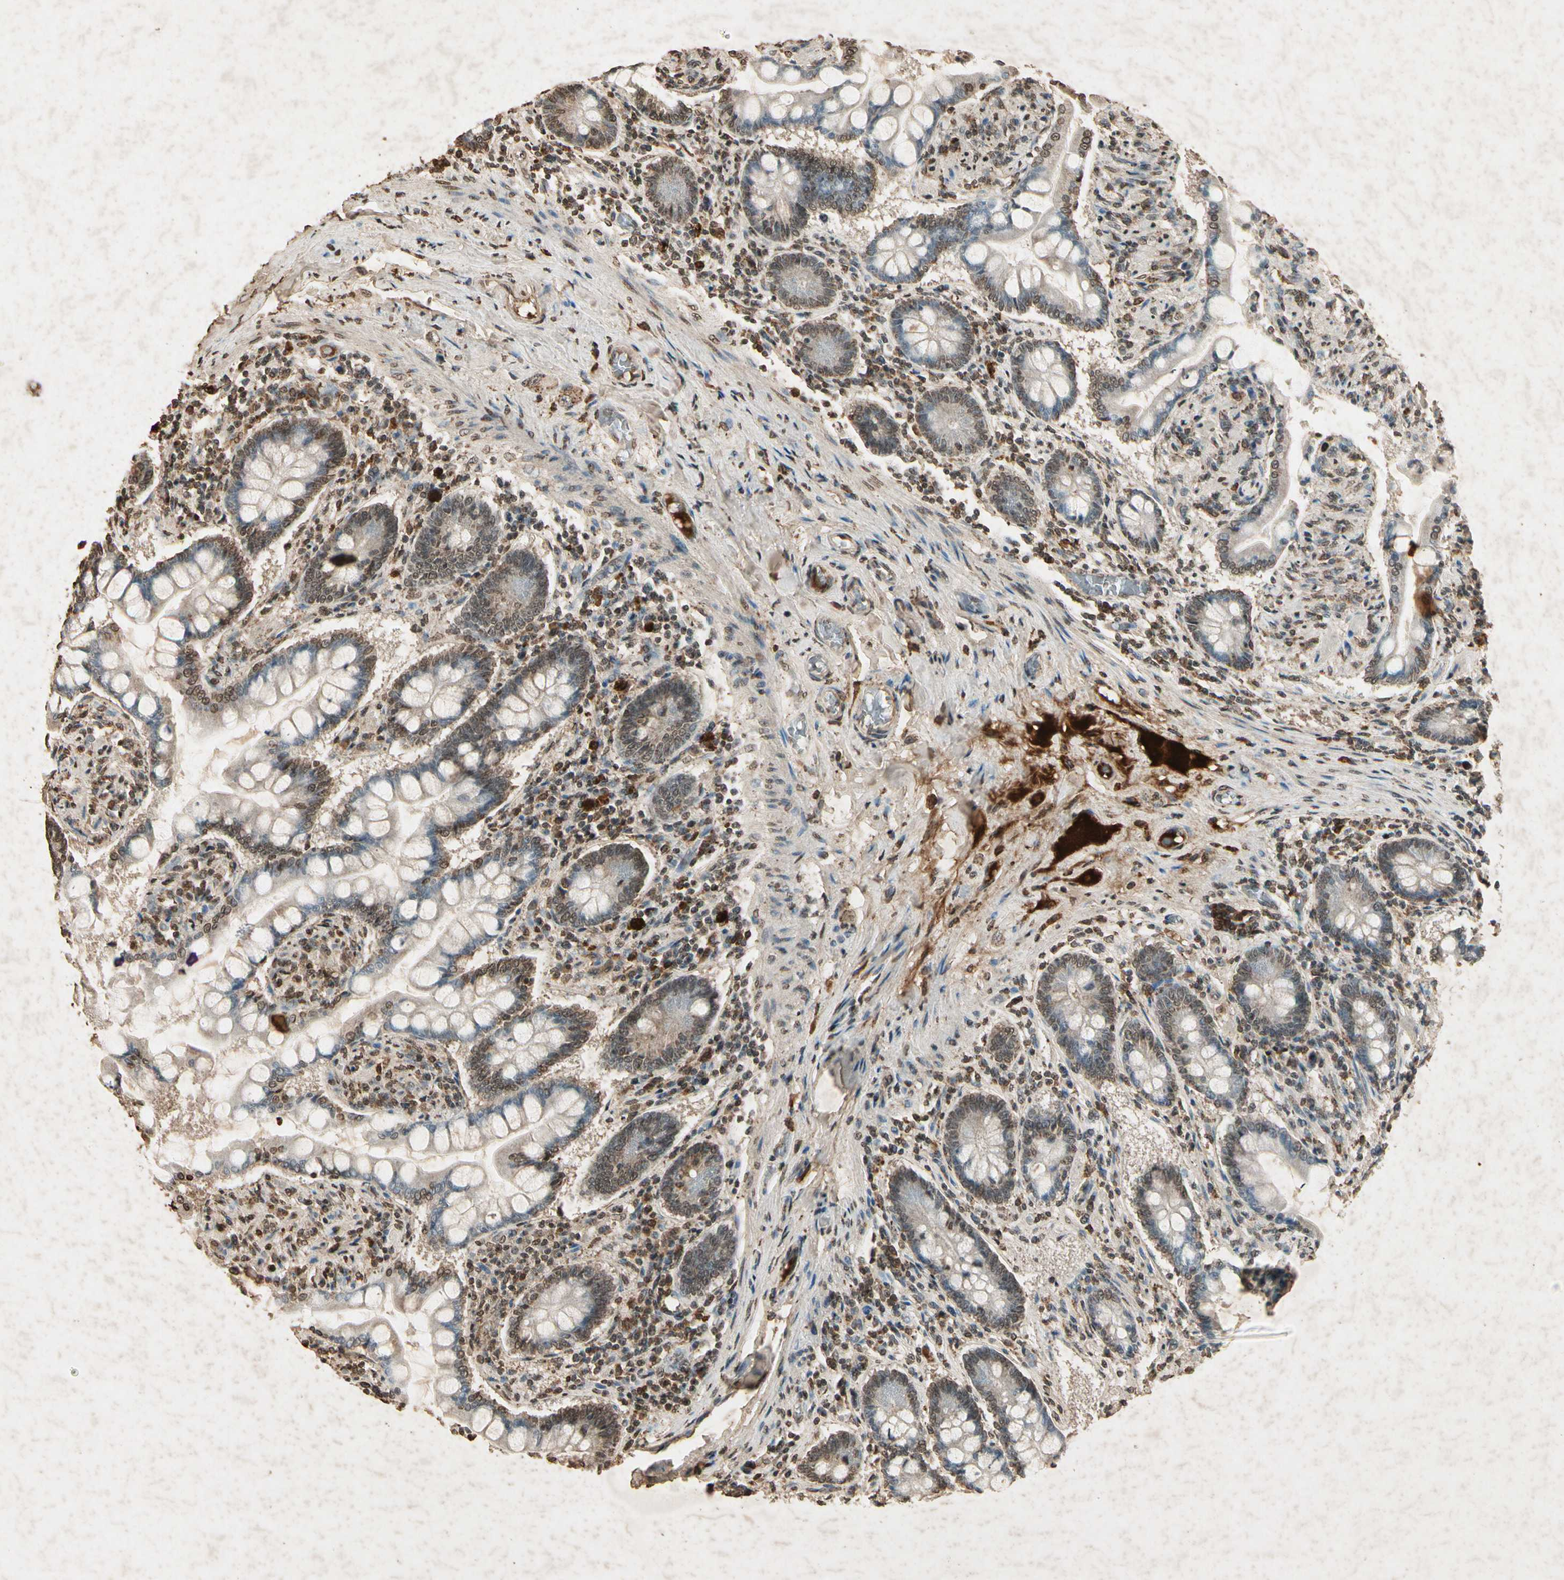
{"staining": {"intensity": "weak", "quantity": "25%-75%", "location": "cytoplasmic/membranous,nuclear"}, "tissue": "small intestine", "cell_type": "Glandular cells", "image_type": "normal", "snomed": [{"axis": "morphology", "description": "Normal tissue, NOS"}, {"axis": "topography", "description": "Small intestine"}], "caption": "A low amount of weak cytoplasmic/membranous,nuclear expression is present in approximately 25%-75% of glandular cells in normal small intestine.", "gene": "GC", "patient": {"sex": "male", "age": 41}}